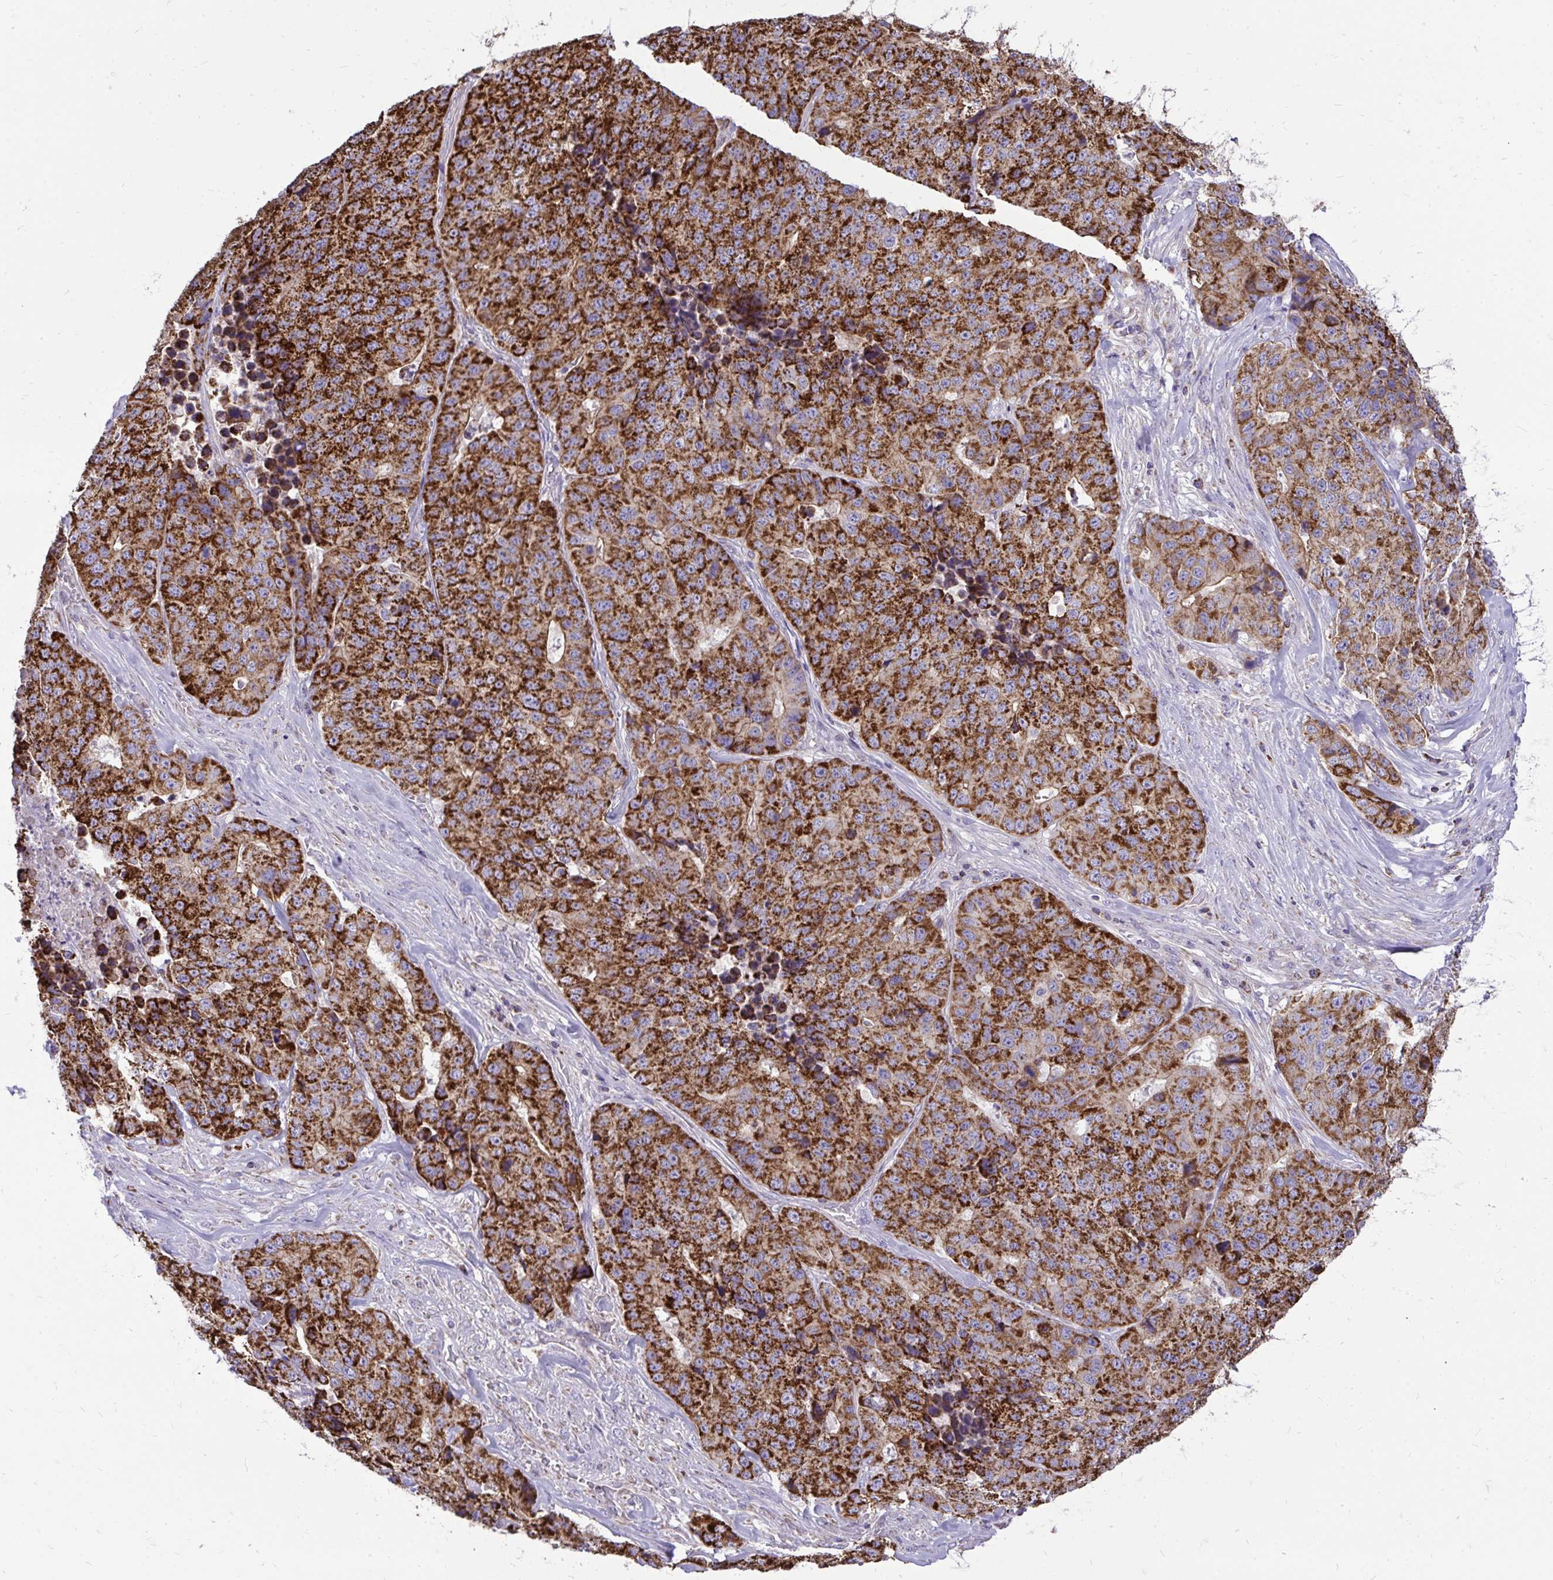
{"staining": {"intensity": "strong", "quantity": ">75%", "location": "cytoplasmic/membranous"}, "tissue": "stomach cancer", "cell_type": "Tumor cells", "image_type": "cancer", "snomed": [{"axis": "morphology", "description": "Adenocarcinoma, NOS"}, {"axis": "topography", "description": "Stomach"}], "caption": "The micrograph reveals immunohistochemical staining of stomach cancer (adenocarcinoma). There is strong cytoplasmic/membranous positivity is seen in about >75% of tumor cells.", "gene": "SPTBN2", "patient": {"sex": "male", "age": 71}}